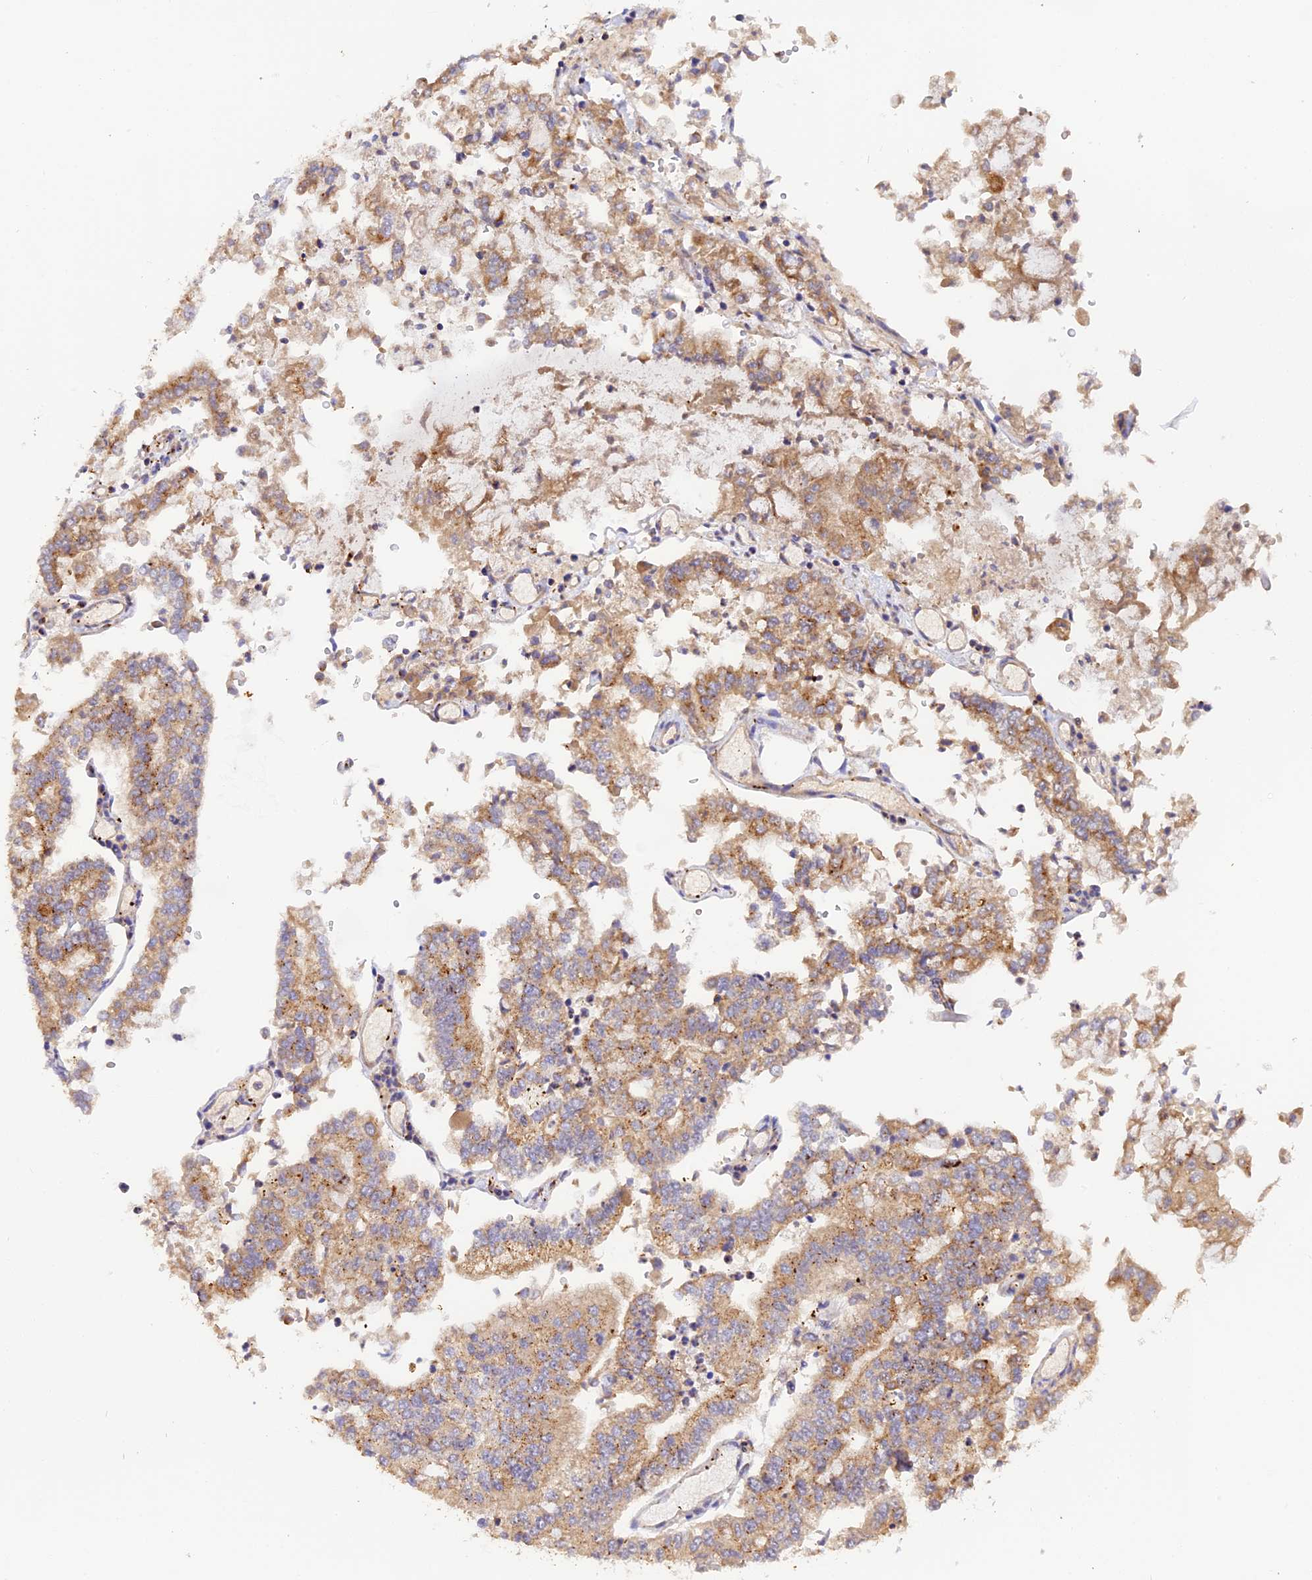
{"staining": {"intensity": "moderate", "quantity": "25%-75%", "location": "cytoplasmic/membranous"}, "tissue": "stomach cancer", "cell_type": "Tumor cells", "image_type": "cancer", "snomed": [{"axis": "morphology", "description": "Adenocarcinoma, NOS"}, {"axis": "topography", "description": "Stomach"}], "caption": "Immunohistochemical staining of stomach cancer (adenocarcinoma) displays medium levels of moderate cytoplasmic/membranous protein expression in about 25%-75% of tumor cells.", "gene": "PEX3", "patient": {"sex": "male", "age": 76}}